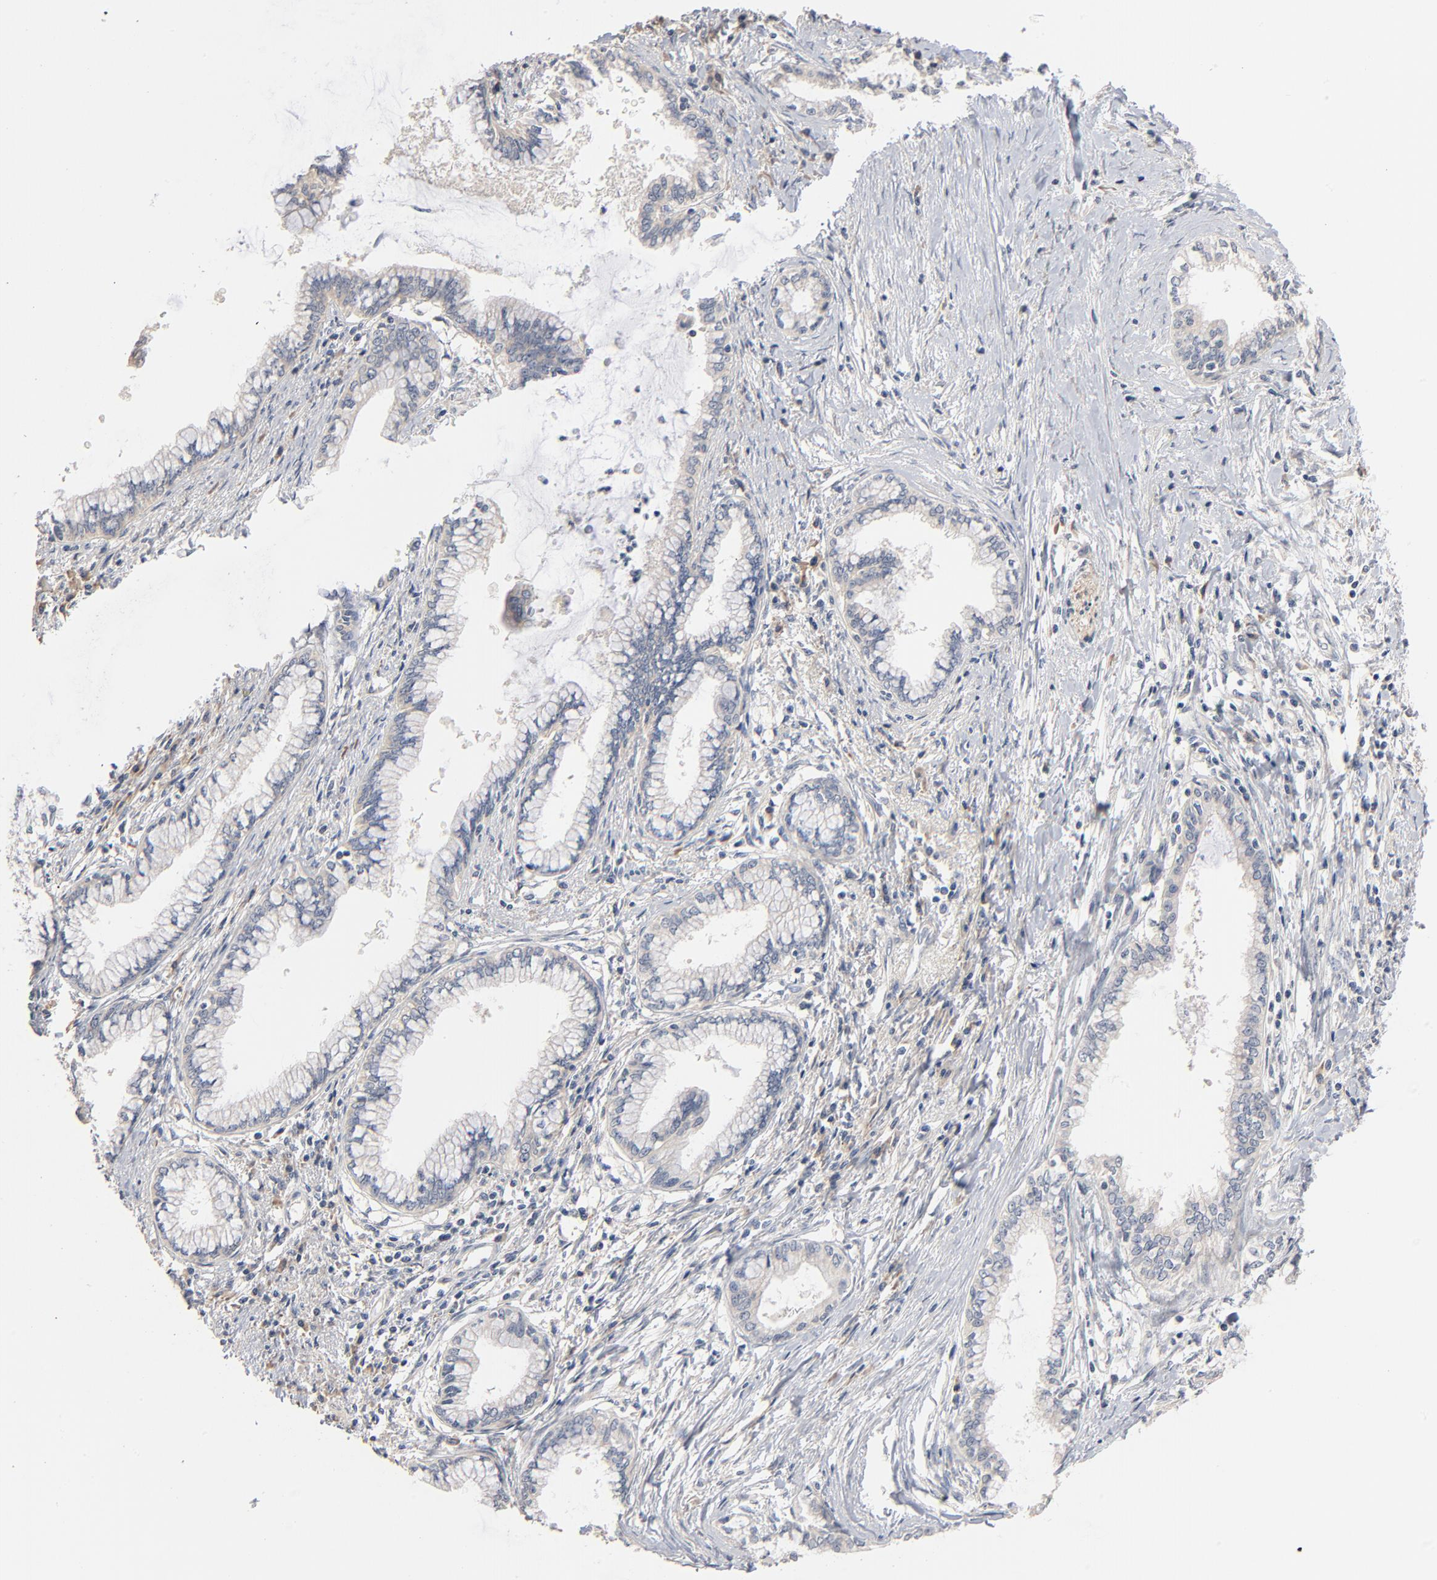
{"staining": {"intensity": "negative", "quantity": "none", "location": "none"}, "tissue": "pancreatic cancer", "cell_type": "Tumor cells", "image_type": "cancer", "snomed": [{"axis": "morphology", "description": "Adenocarcinoma, NOS"}, {"axis": "topography", "description": "Pancreas"}], "caption": "The immunohistochemistry image has no significant expression in tumor cells of adenocarcinoma (pancreatic) tissue.", "gene": "ZDHHC8", "patient": {"sex": "female", "age": 64}}